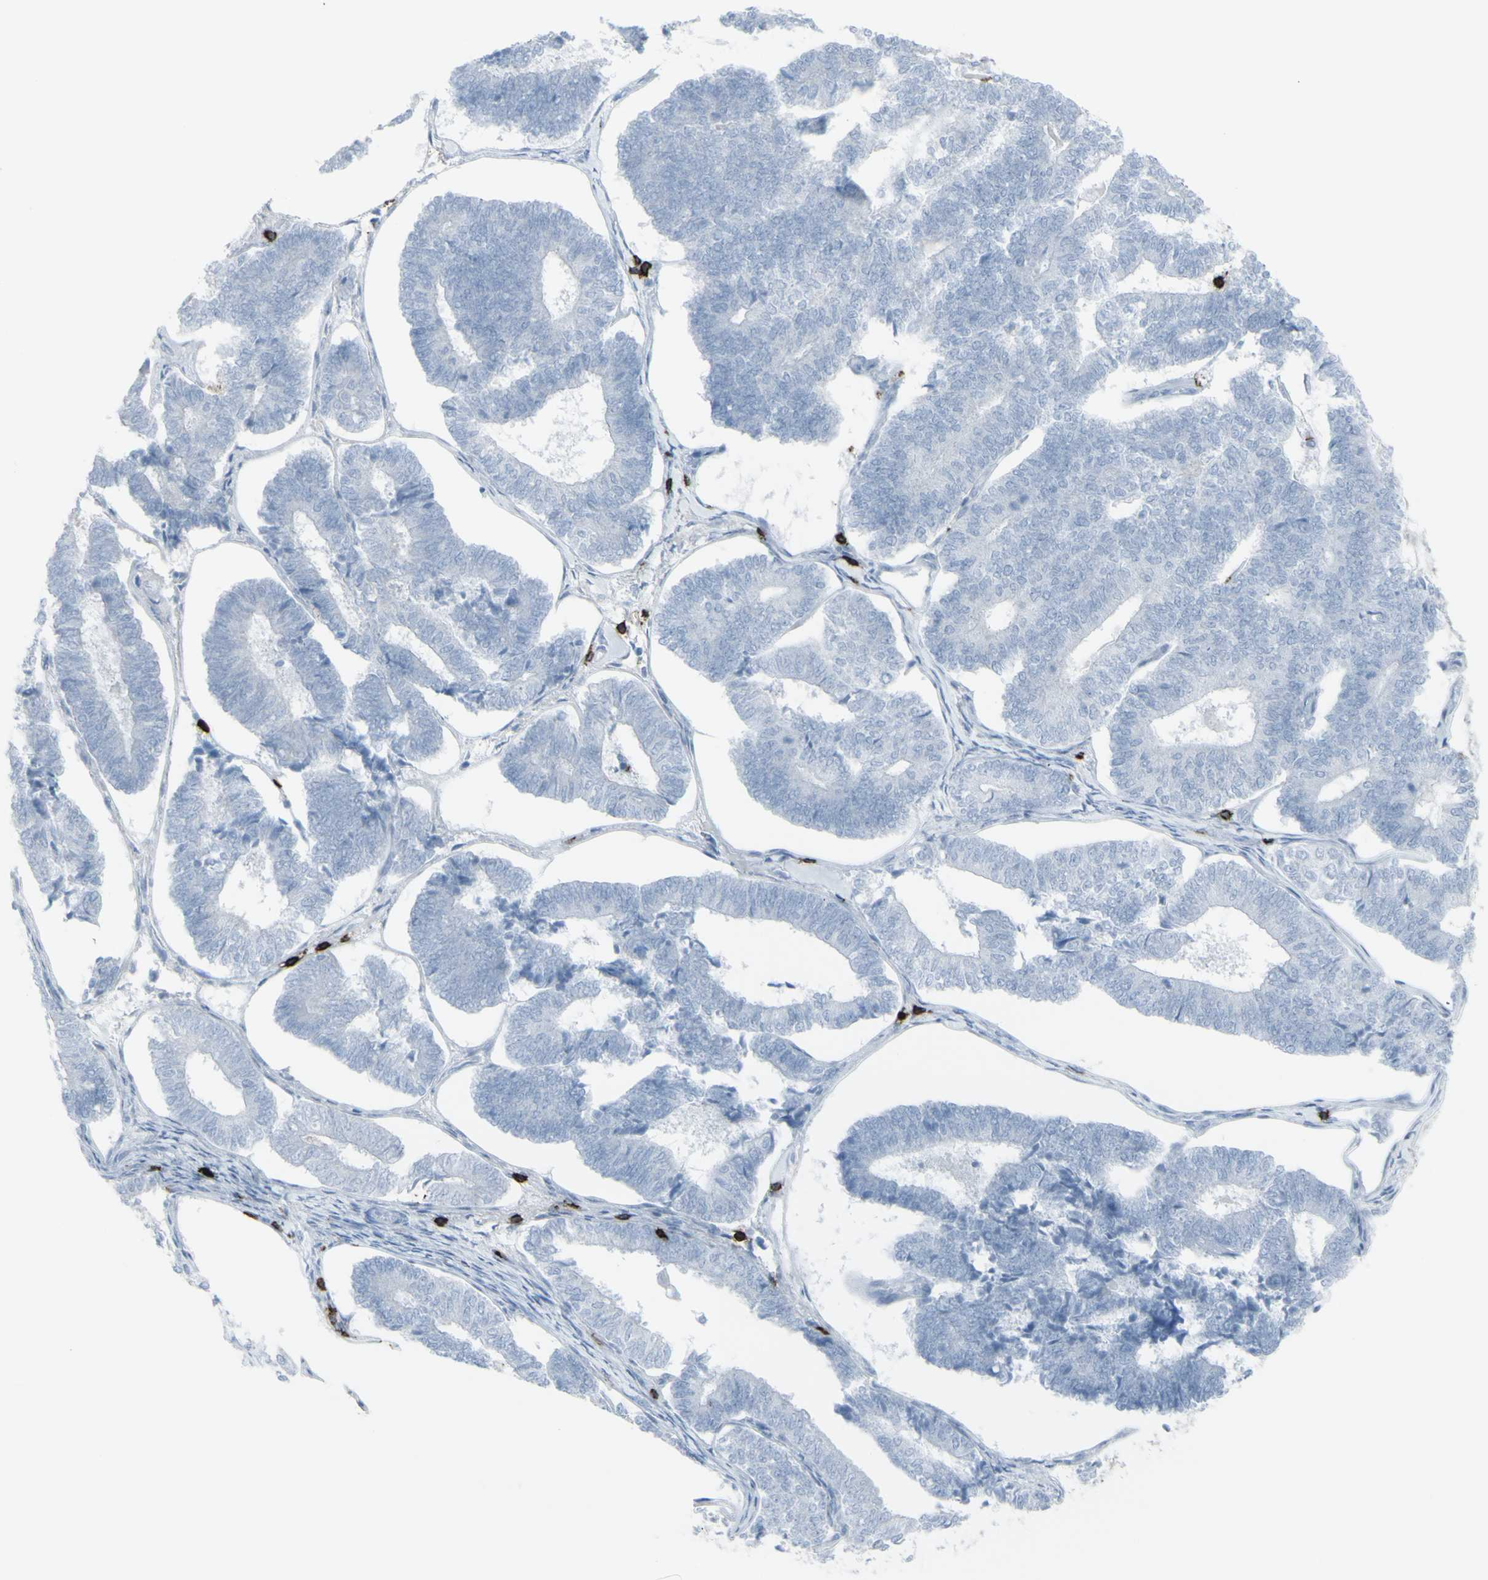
{"staining": {"intensity": "negative", "quantity": "none", "location": "none"}, "tissue": "endometrial cancer", "cell_type": "Tumor cells", "image_type": "cancer", "snomed": [{"axis": "morphology", "description": "Adenocarcinoma, NOS"}, {"axis": "topography", "description": "Endometrium"}], "caption": "Immunohistochemistry (IHC) photomicrograph of endometrial cancer stained for a protein (brown), which demonstrates no expression in tumor cells.", "gene": "CD247", "patient": {"sex": "female", "age": 70}}